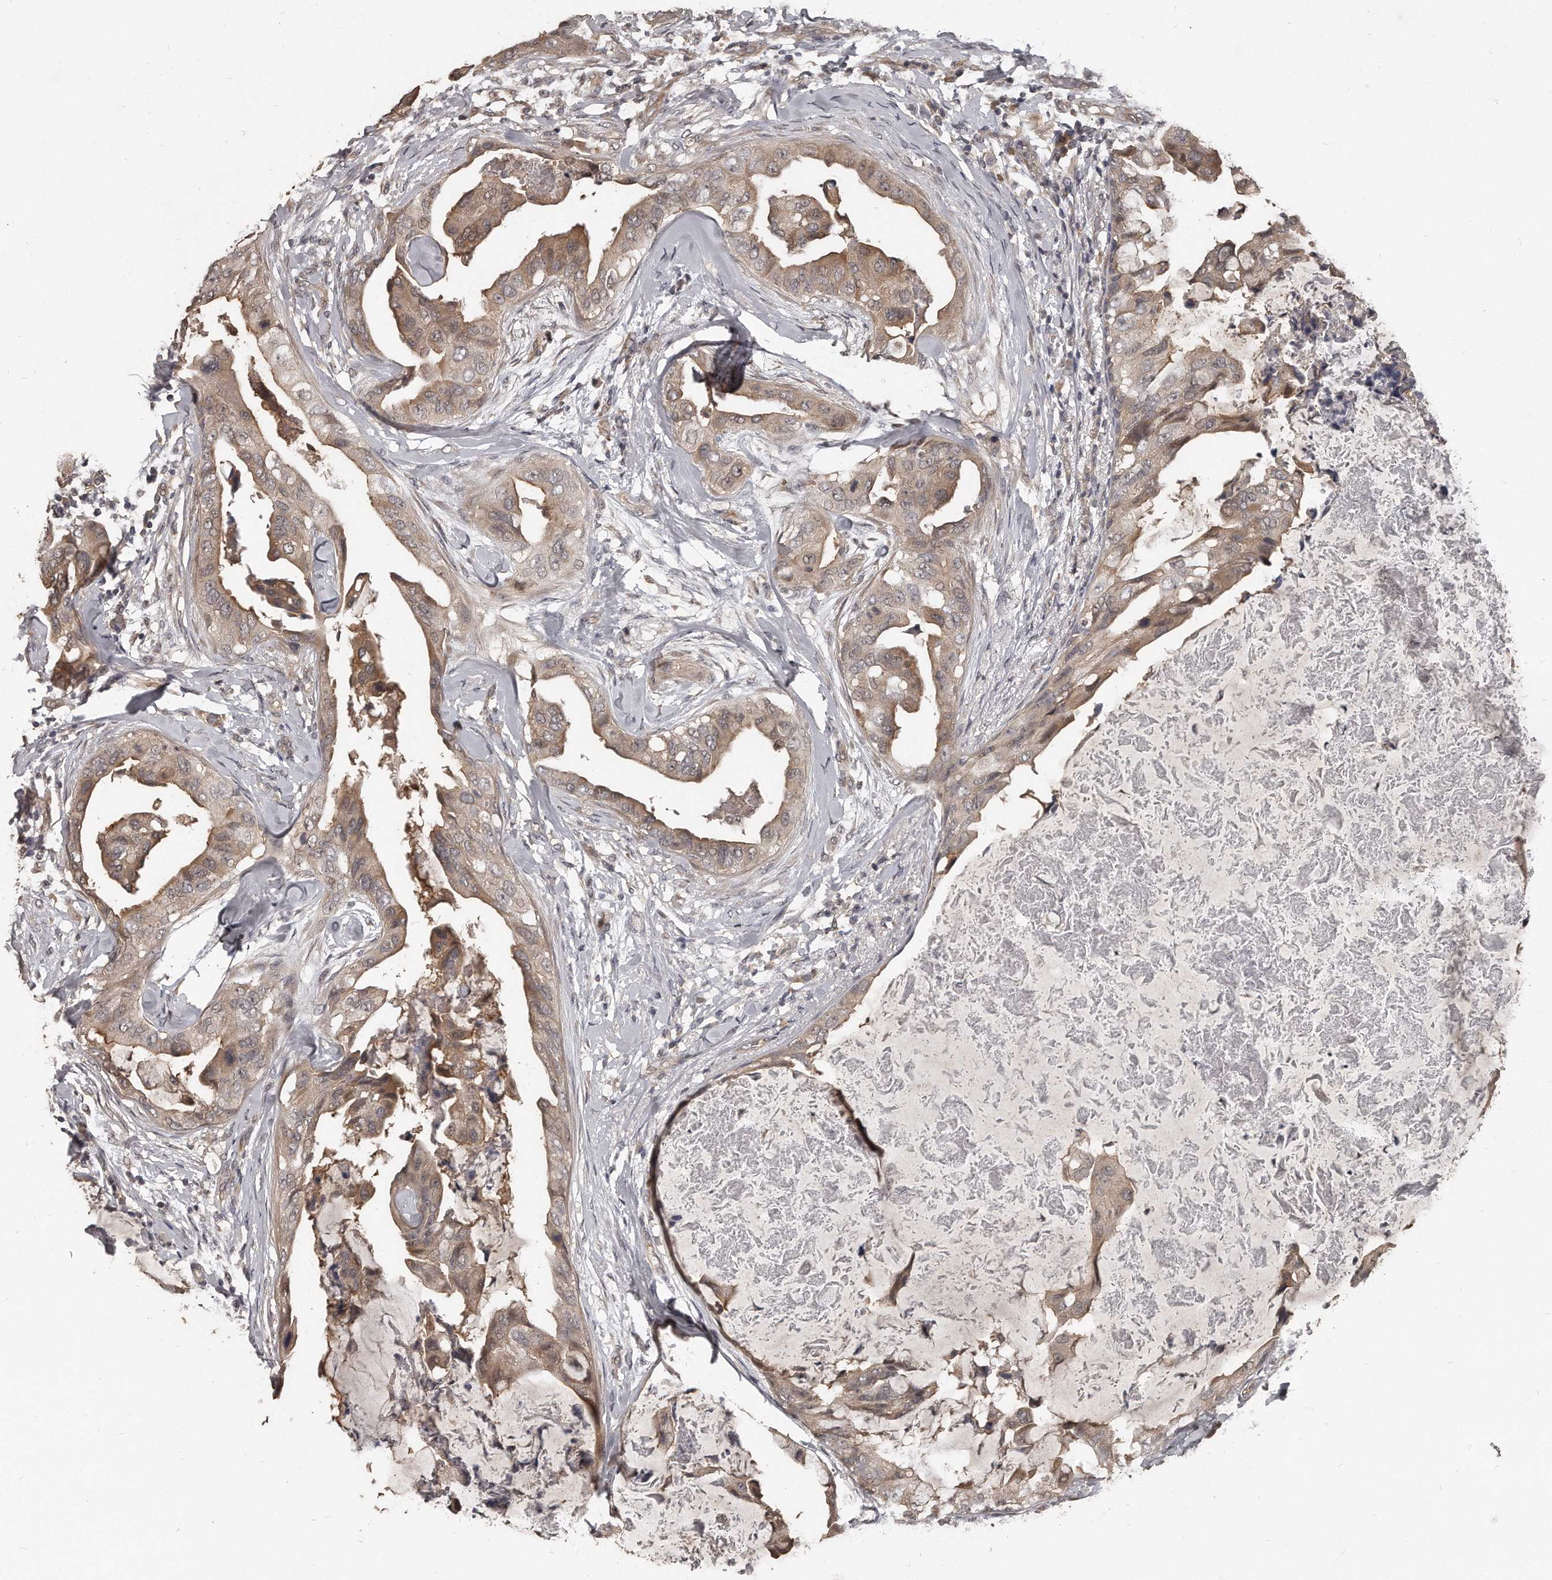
{"staining": {"intensity": "moderate", "quantity": ">75%", "location": "cytoplasmic/membranous"}, "tissue": "breast cancer", "cell_type": "Tumor cells", "image_type": "cancer", "snomed": [{"axis": "morphology", "description": "Duct carcinoma"}, {"axis": "topography", "description": "Breast"}], "caption": "Immunohistochemical staining of human intraductal carcinoma (breast) displays medium levels of moderate cytoplasmic/membranous protein positivity in about >75% of tumor cells.", "gene": "GRB10", "patient": {"sex": "female", "age": 40}}